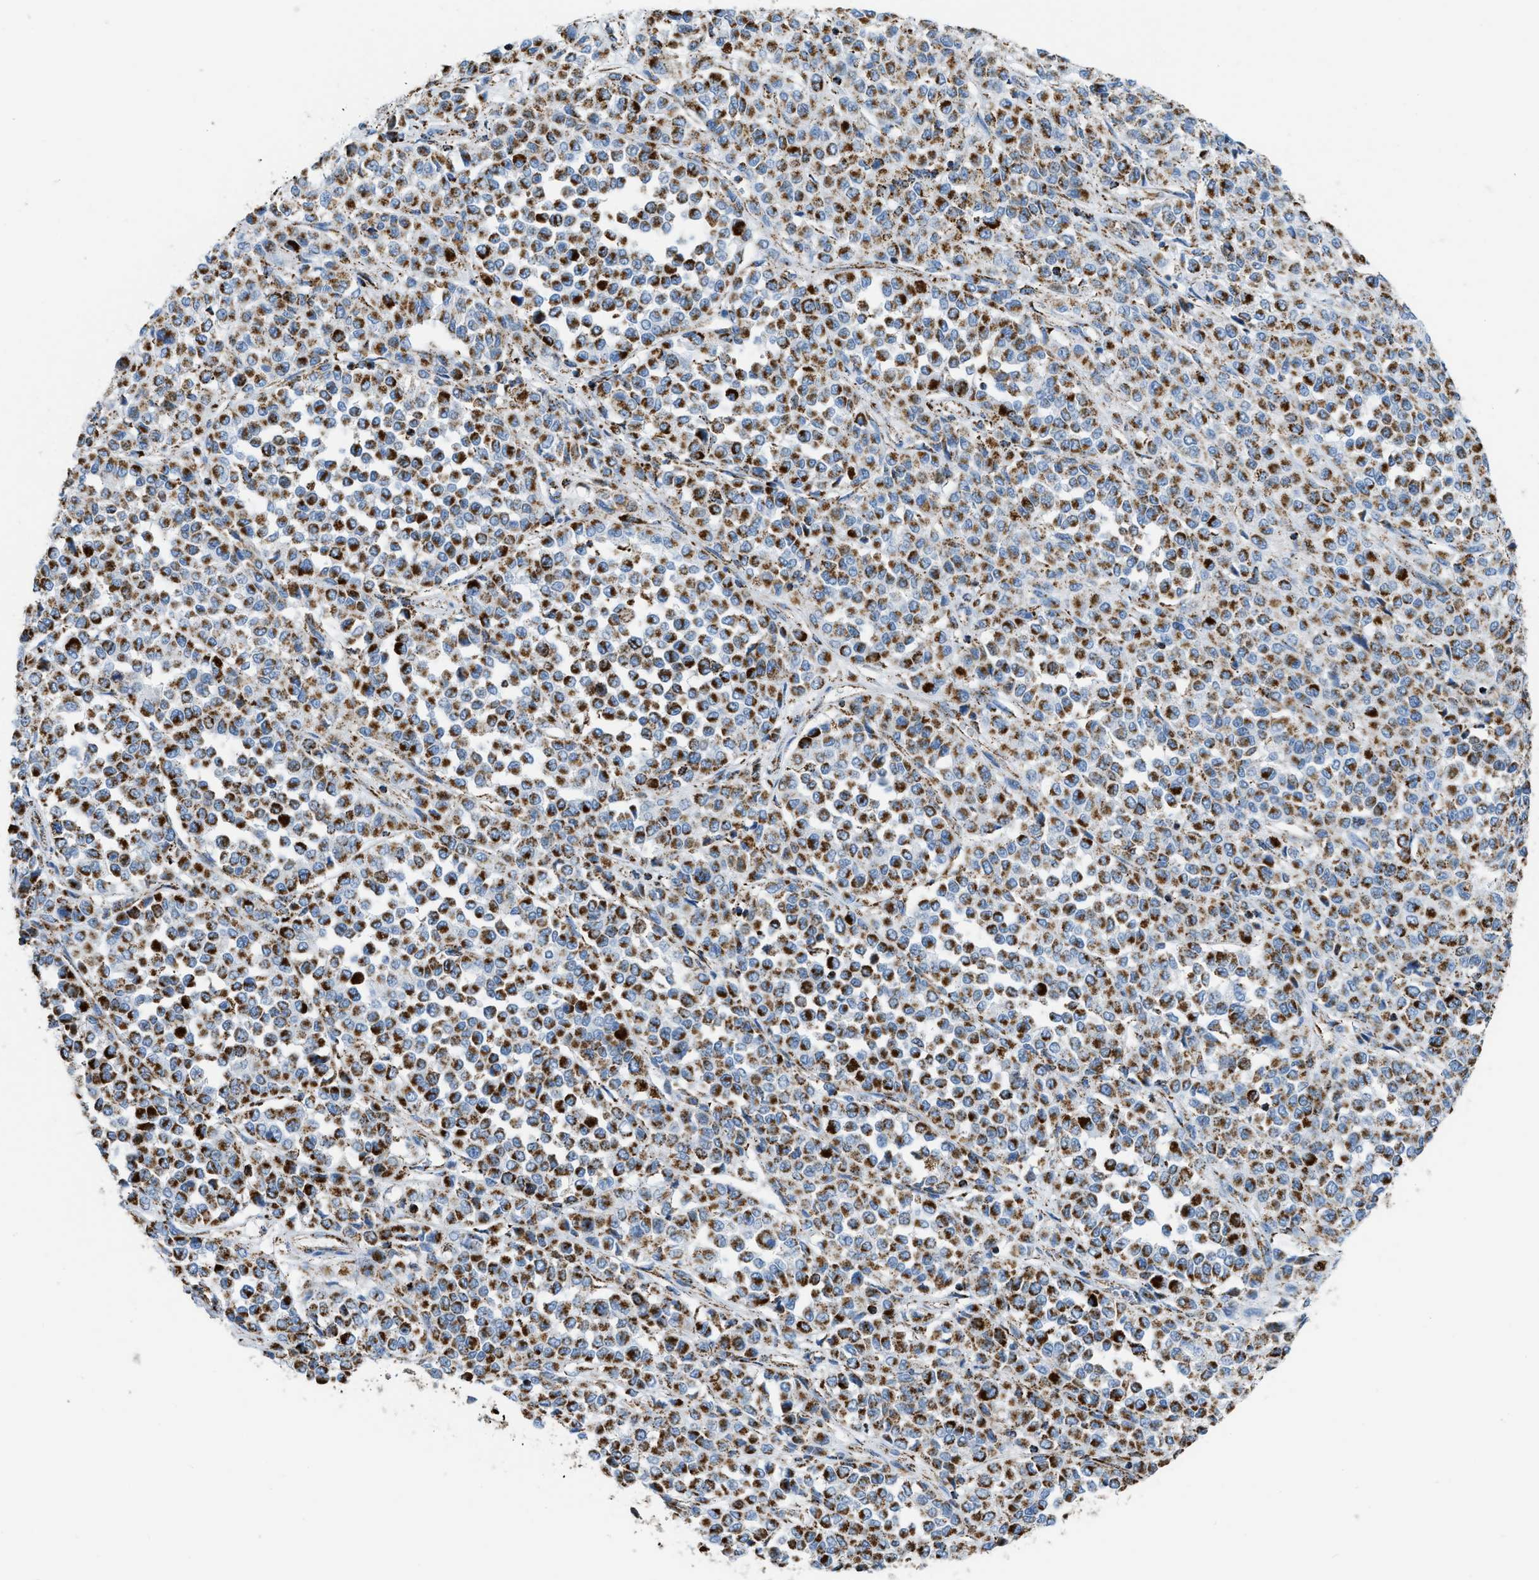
{"staining": {"intensity": "moderate", "quantity": ">75%", "location": "cytoplasmic/membranous"}, "tissue": "melanoma", "cell_type": "Tumor cells", "image_type": "cancer", "snomed": [{"axis": "morphology", "description": "Malignant melanoma, Metastatic site"}, {"axis": "topography", "description": "Pancreas"}], "caption": "Human malignant melanoma (metastatic site) stained for a protein (brown) demonstrates moderate cytoplasmic/membranous positive staining in about >75% of tumor cells.", "gene": "ETFB", "patient": {"sex": "female", "age": 30}}